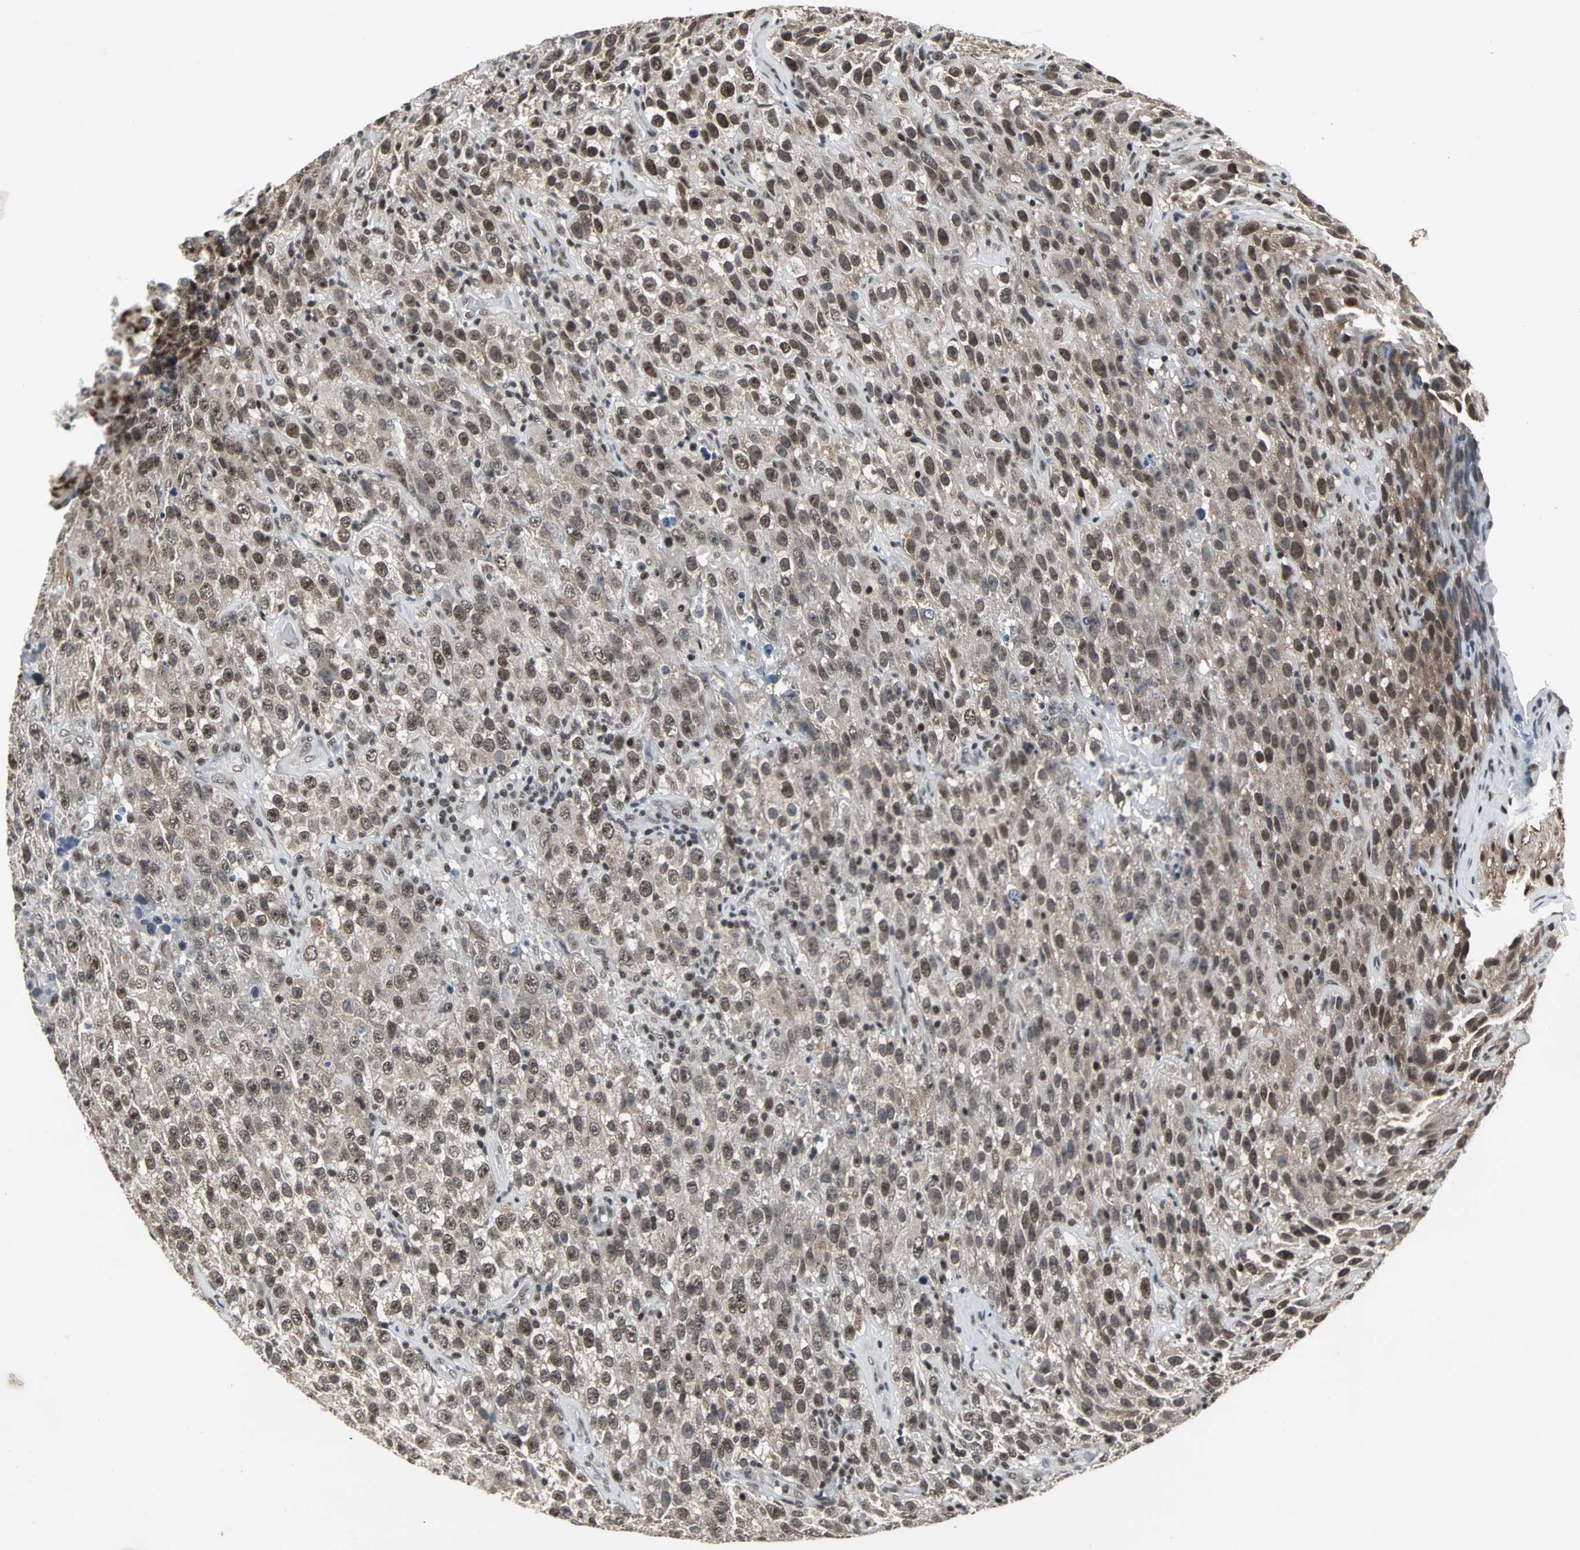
{"staining": {"intensity": "moderate", "quantity": ">75%", "location": "nuclear"}, "tissue": "testis cancer", "cell_type": "Tumor cells", "image_type": "cancer", "snomed": [{"axis": "morphology", "description": "Seminoma, NOS"}, {"axis": "topography", "description": "Testis"}], "caption": "An immunohistochemistry (IHC) micrograph of tumor tissue is shown. Protein staining in brown shows moderate nuclear positivity in testis cancer (seminoma) within tumor cells.", "gene": "PNKP", "patient": {"sex": "male", "age": 52}}